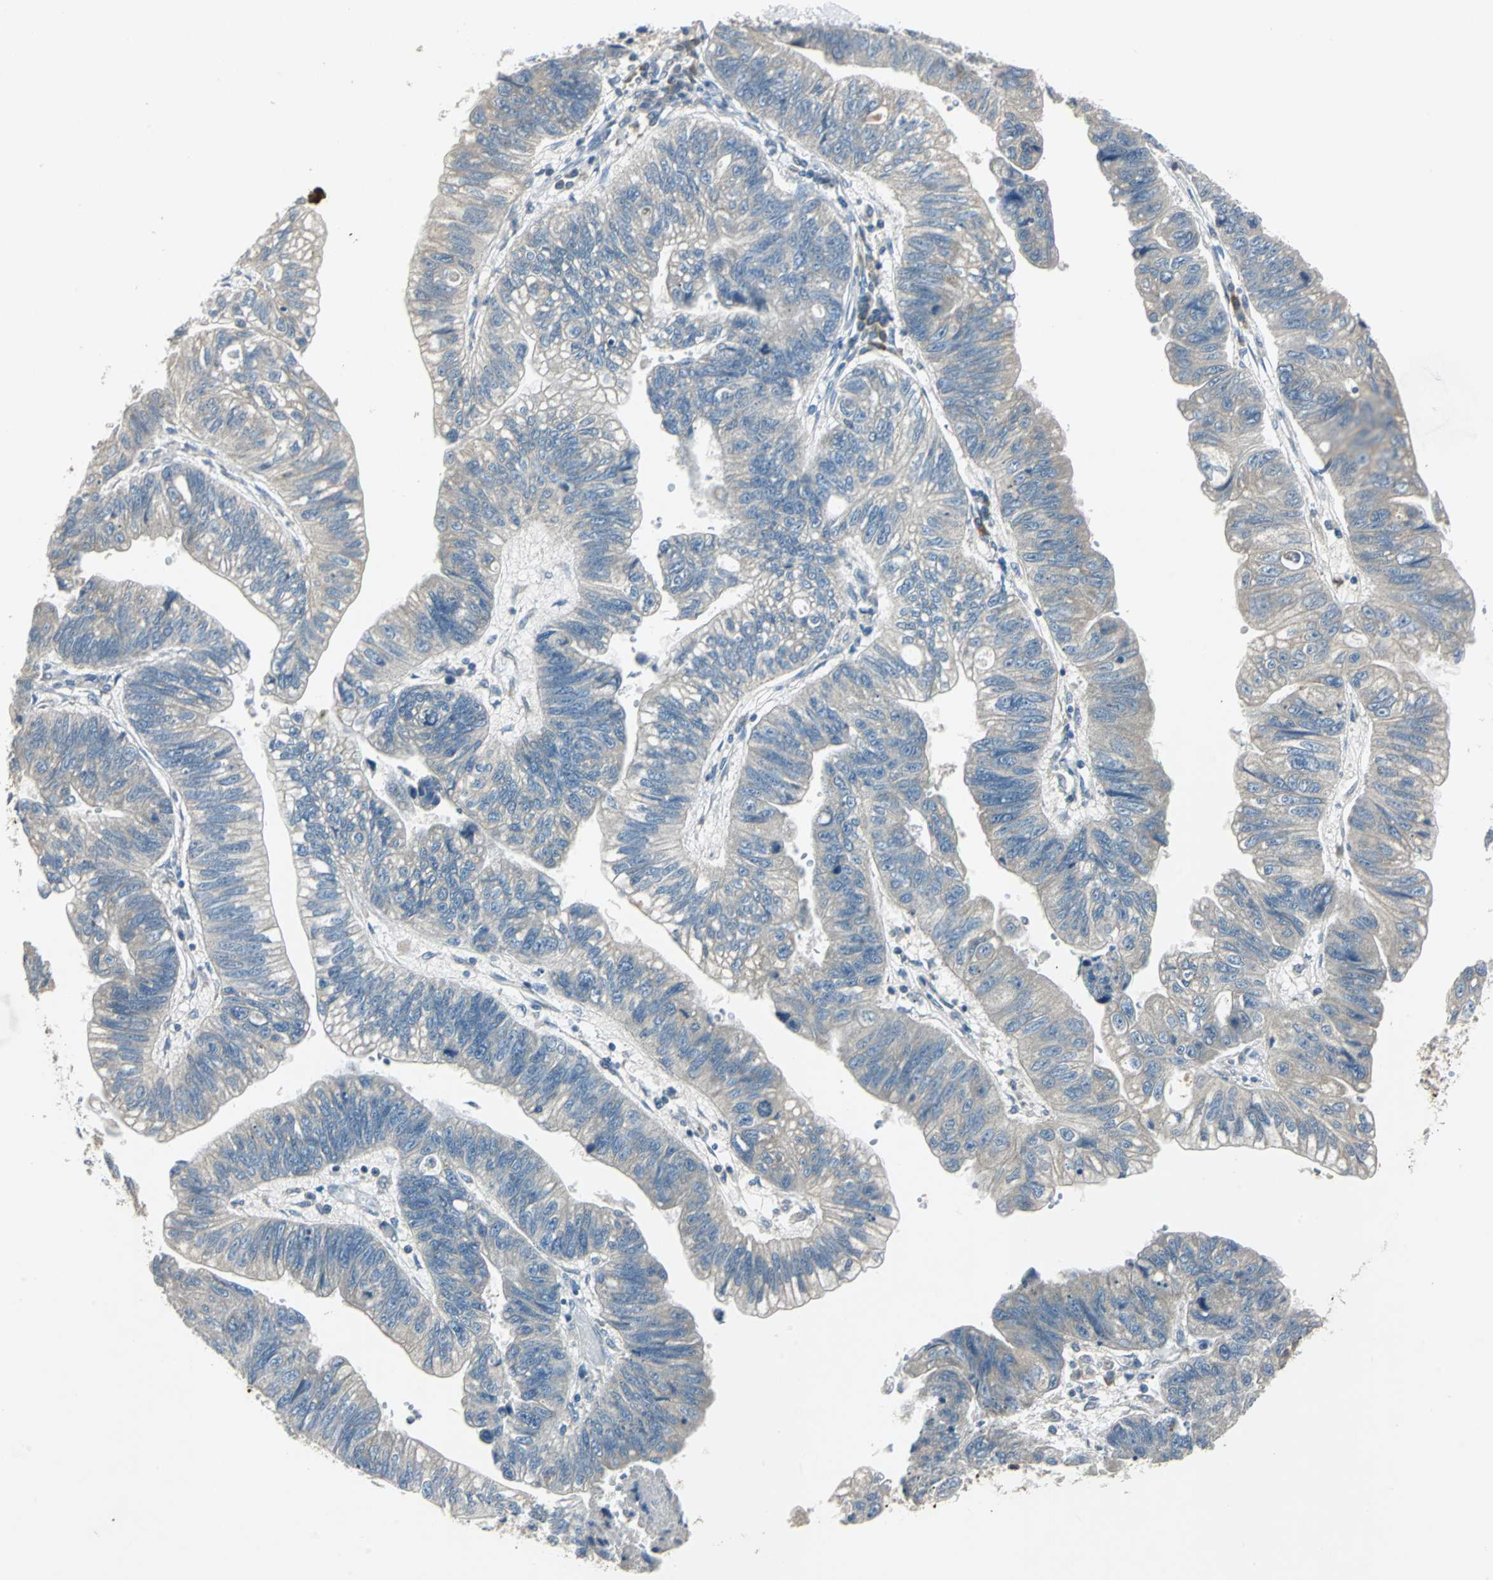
{"staining": {"intensity": "weak", "quantity": ">75%", "location": "cytoplasmic/membranous"}, "tissue": "stomach cancer", "cell_type": "Tumor cells", "image_type": "cancer", "snomed": [{"axis": "morphology", "description": "Adenocarcinoma, NOS"}, {"axis": "topography", "description": "Stomach"}], "caption": "The photomicrograph demonstrates a brown stain indicating the presence of a protein in the cytoplasmic/membranous of tumor cells in adenocarcinoma (stomach). (DAB (3,3'-diaminobenzidine) = brown stain, brightfield microscopy at high magnification).", "gene": "SLC2A13", "patient": {"sex": "male", "age": 59}}